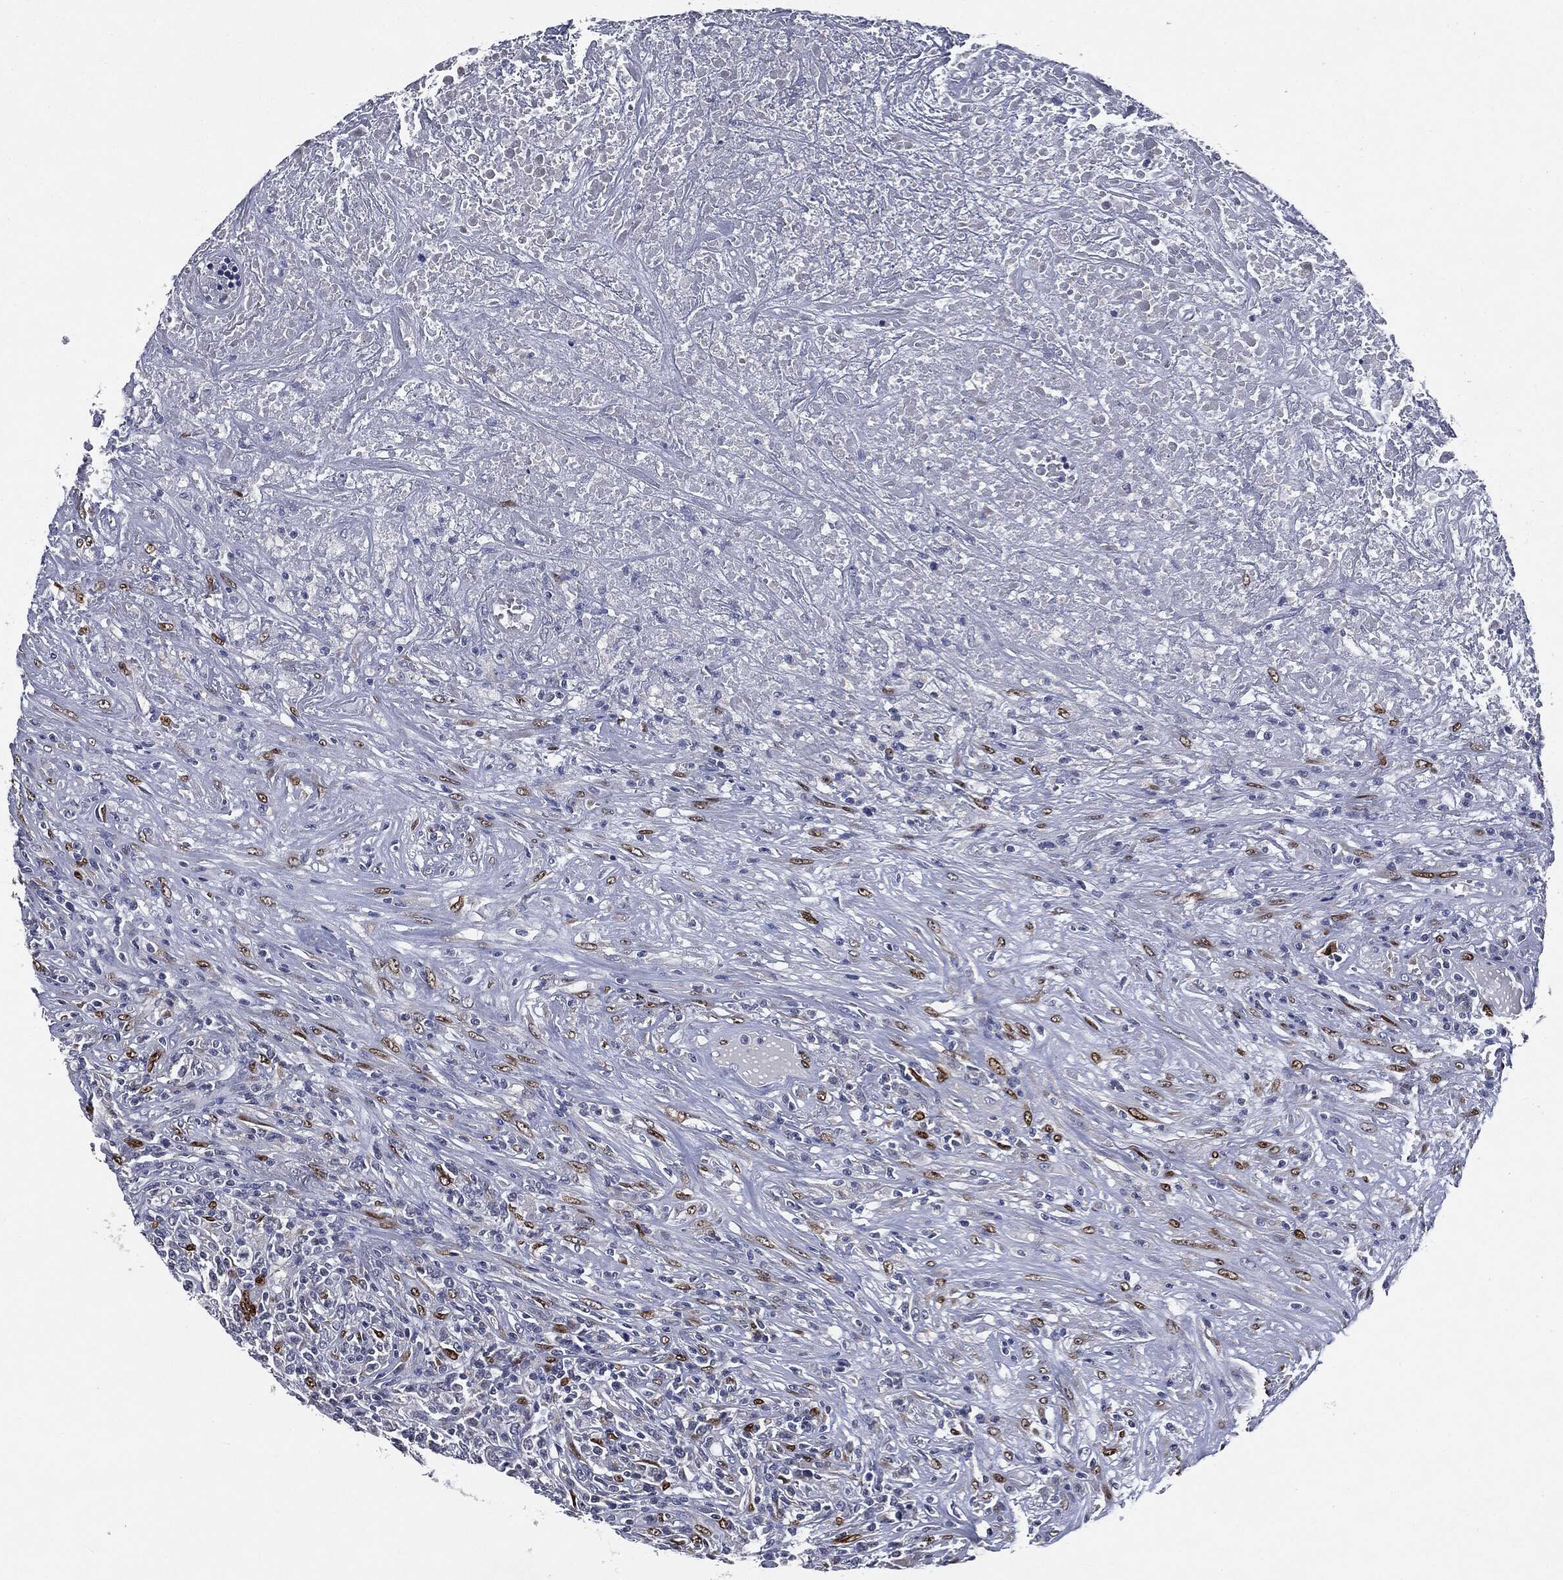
{"staining": {"intensity": "negative", "quantity": "none", "location": "none"}, "tissue": "lymphoma", "cell_type": "Tumor cells", "image_type": "cancer", "snomed": [{"axis": "morphology", "description": "Malignant lymphoma, non-Hodgkin's type, High grade"}, {"axis": "topography", "description": "Lung"}], "caption": "Lymphoma was stained to show a protein in brown. There is no significant expression in tumor cells.", "gene": "CASD1", "patient": {"sex": "male", "age": 79}}